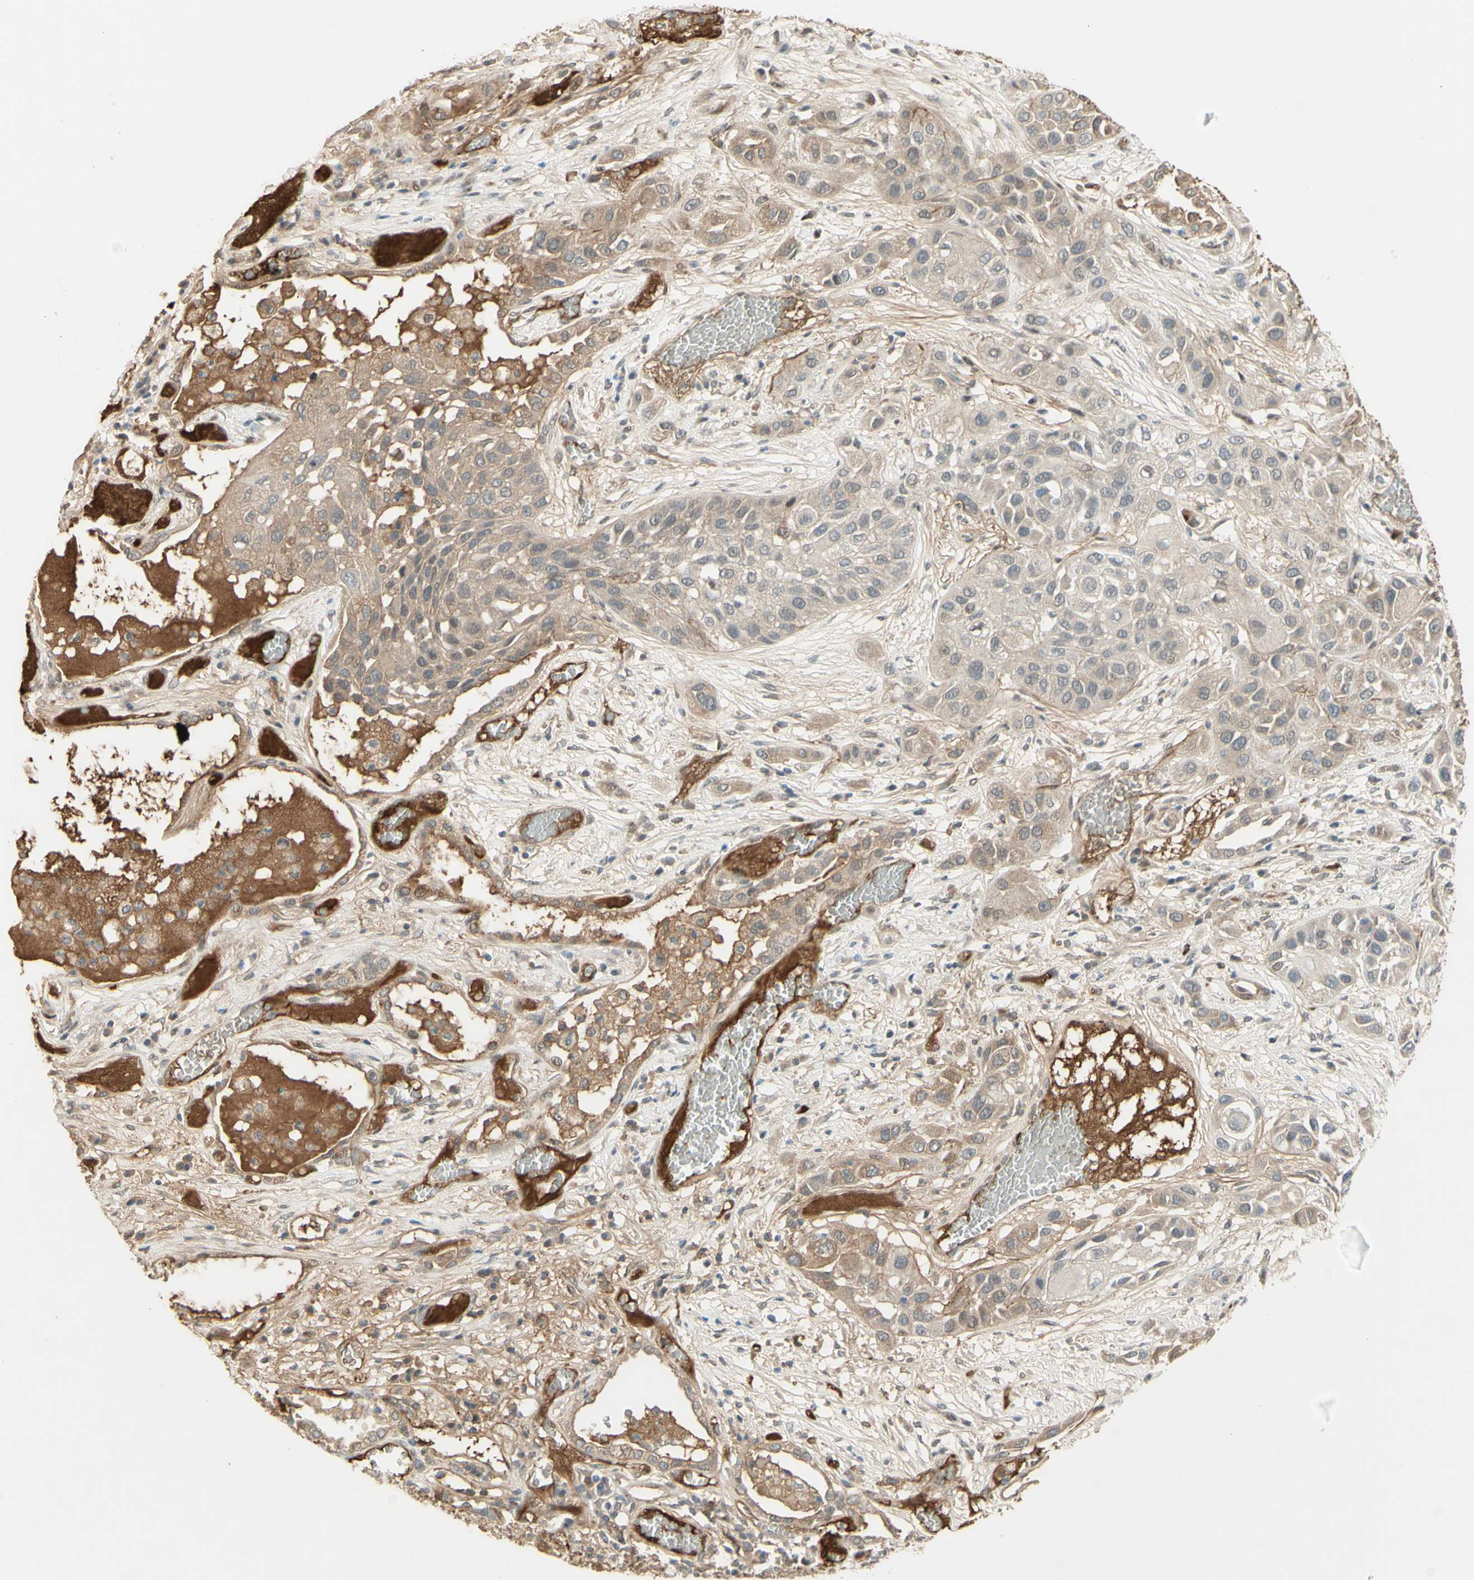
{"staining": {"intensity": "weak", "quantity": "<25%", "location": "cytoplasmic/membranous"}, "tissue": "lung cancer", "cell_type": "Tumor cells", "image_type": "cancer", "snomed": [{"axis": "morphology", "description": "Squamous cell carcinoma, NOS"}, {"axis": "topography", "description": "Lung"}], "caption": "Immunohistochemistry (IHC) photomicrograph of human lung cancer stained for a protein (brown), which reveals no staining in tumor cells.", "gene": "ANGPT2", "patient": {"sex": "male", "age": 71}}